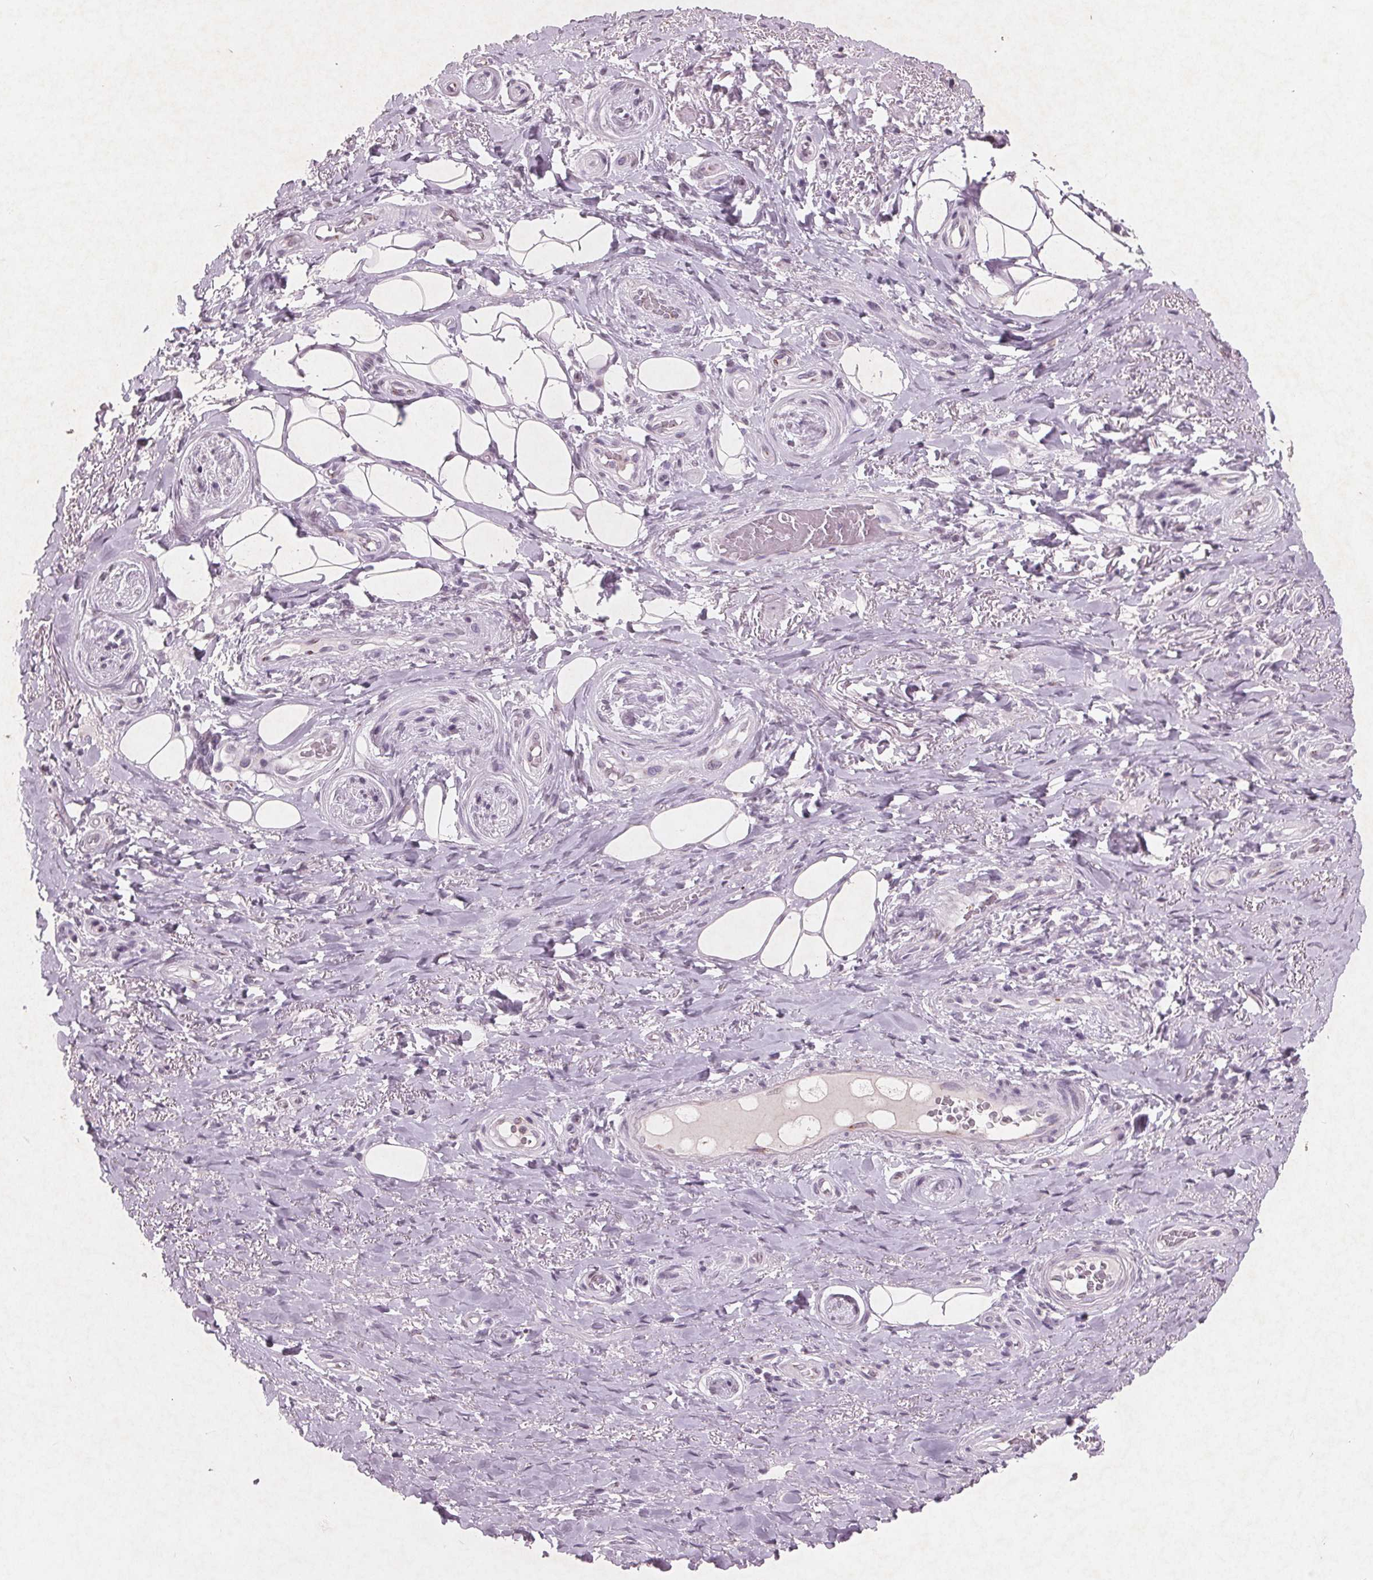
{"staining": {"intensity": "negative", "quantity": "none", "location": "none"}, "tissue": "adipose tissue", "cell_type": "Adipocytes", "image_type": "normal", "snomed": [{"axis": "morphology", "description": "Normal tissue, NOS"}, {"axis": "topography", "description": "Anal"}, {"axis": "topography", "description": "Peripheral nerve tissue"}], "caption": "A histopathology image of human adipose tissue is negative for staining in adipocytes.", "gene": "PTPN14", "patient": {"sex": "male", "age": 53}}